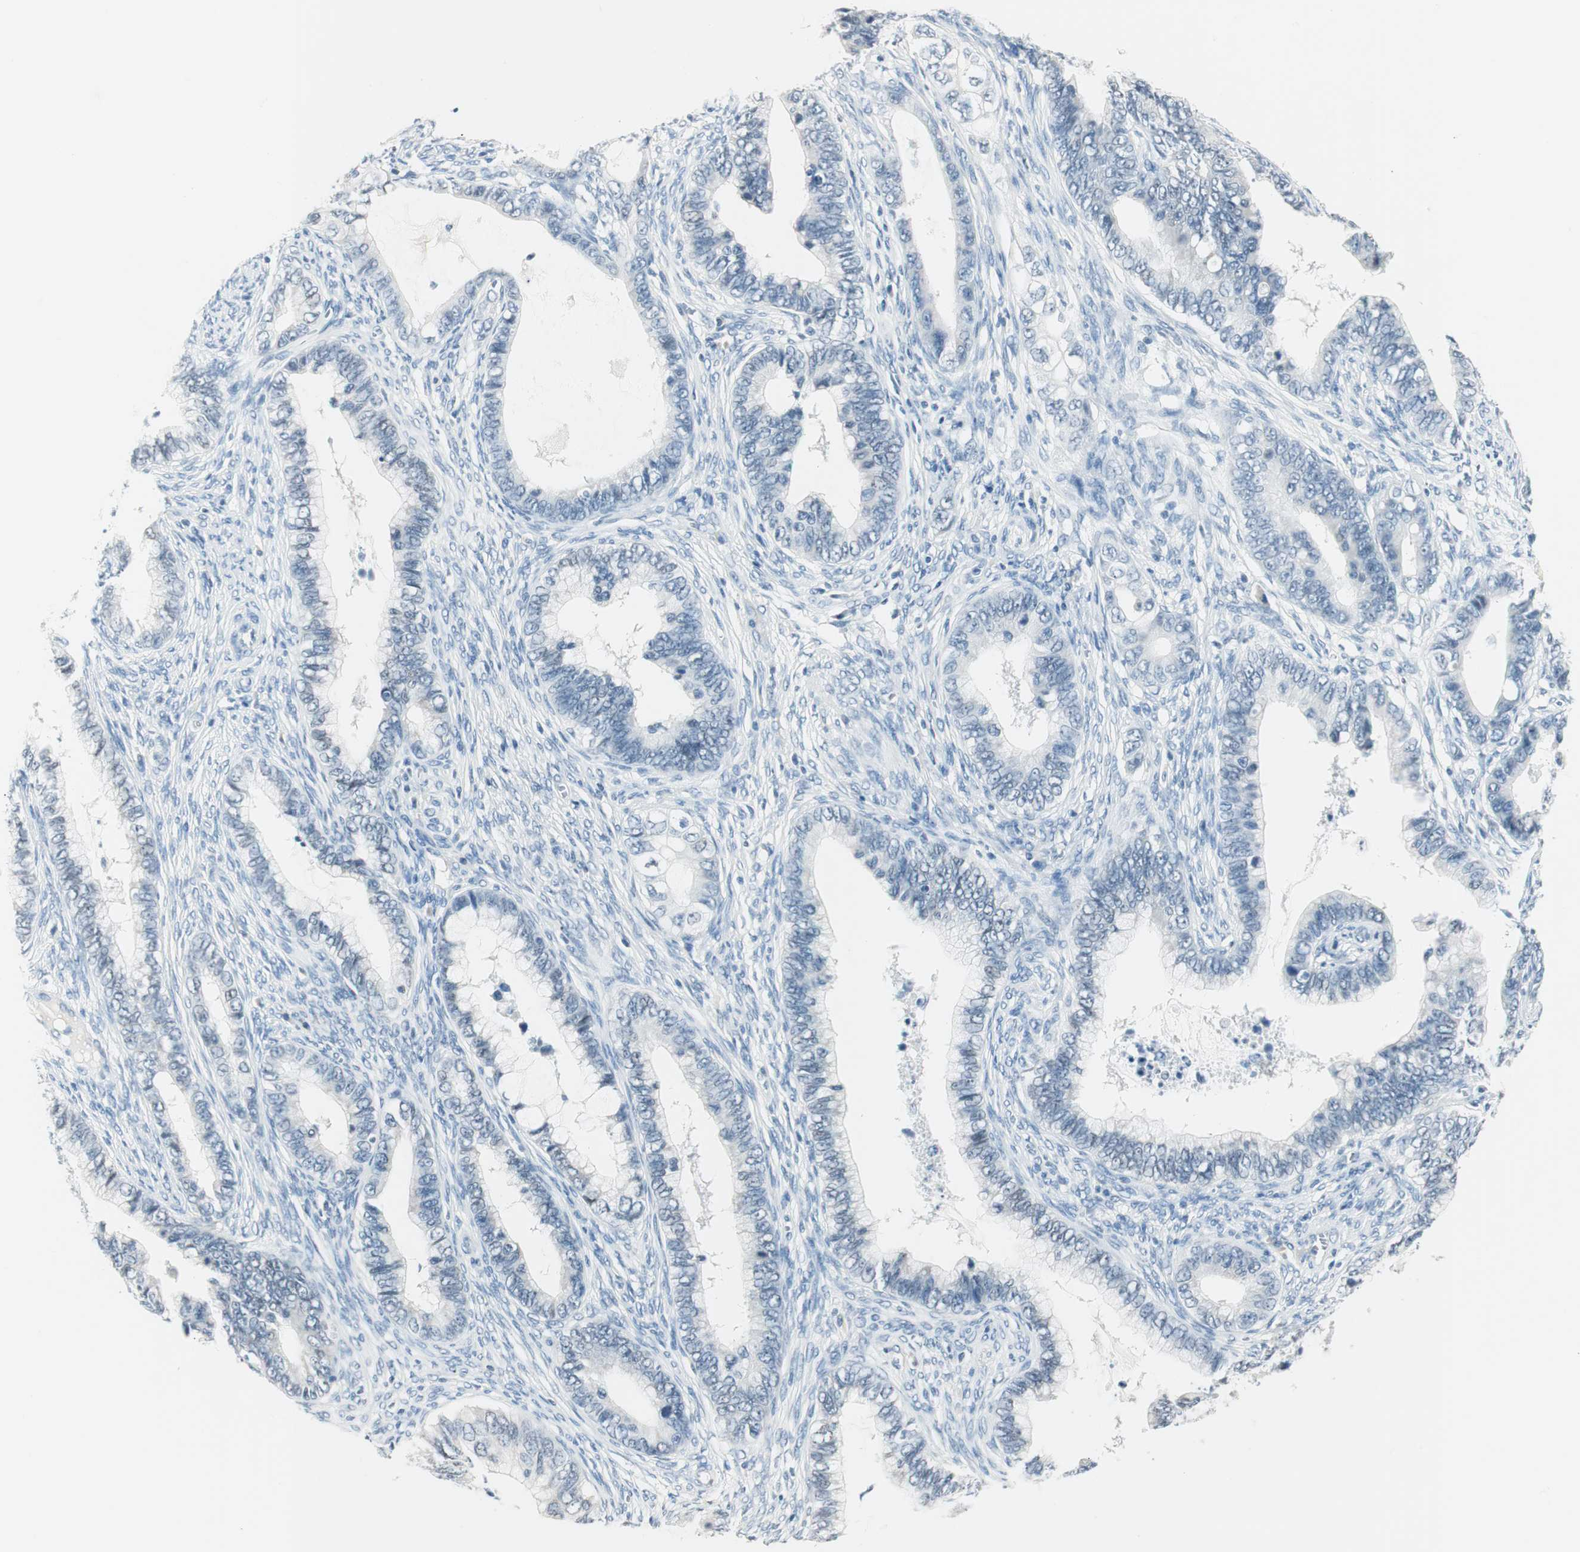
{"staining": {"intensity": "negative", "quantity": "none", "location": "none"}, "tissue": "cervical cancer", "cell_type": "Tumor cells", "image_type": "cancer", "snomed": [{"axis": "morphology", "description": "Adenocarcinoma, NOS"}, {"axis": "topography", "description": "Cervix"}], "caption": "Immunohistochemistry image of neoplastic tissue: human cervical cancer (adenocarcinoma) stained with DAB (3,3'-diaminobenzidine) demonstrates no significant protein positivity in tumor cells.", "gene": "HOXB13", "patient": {"sex": "female", "age": 44}}